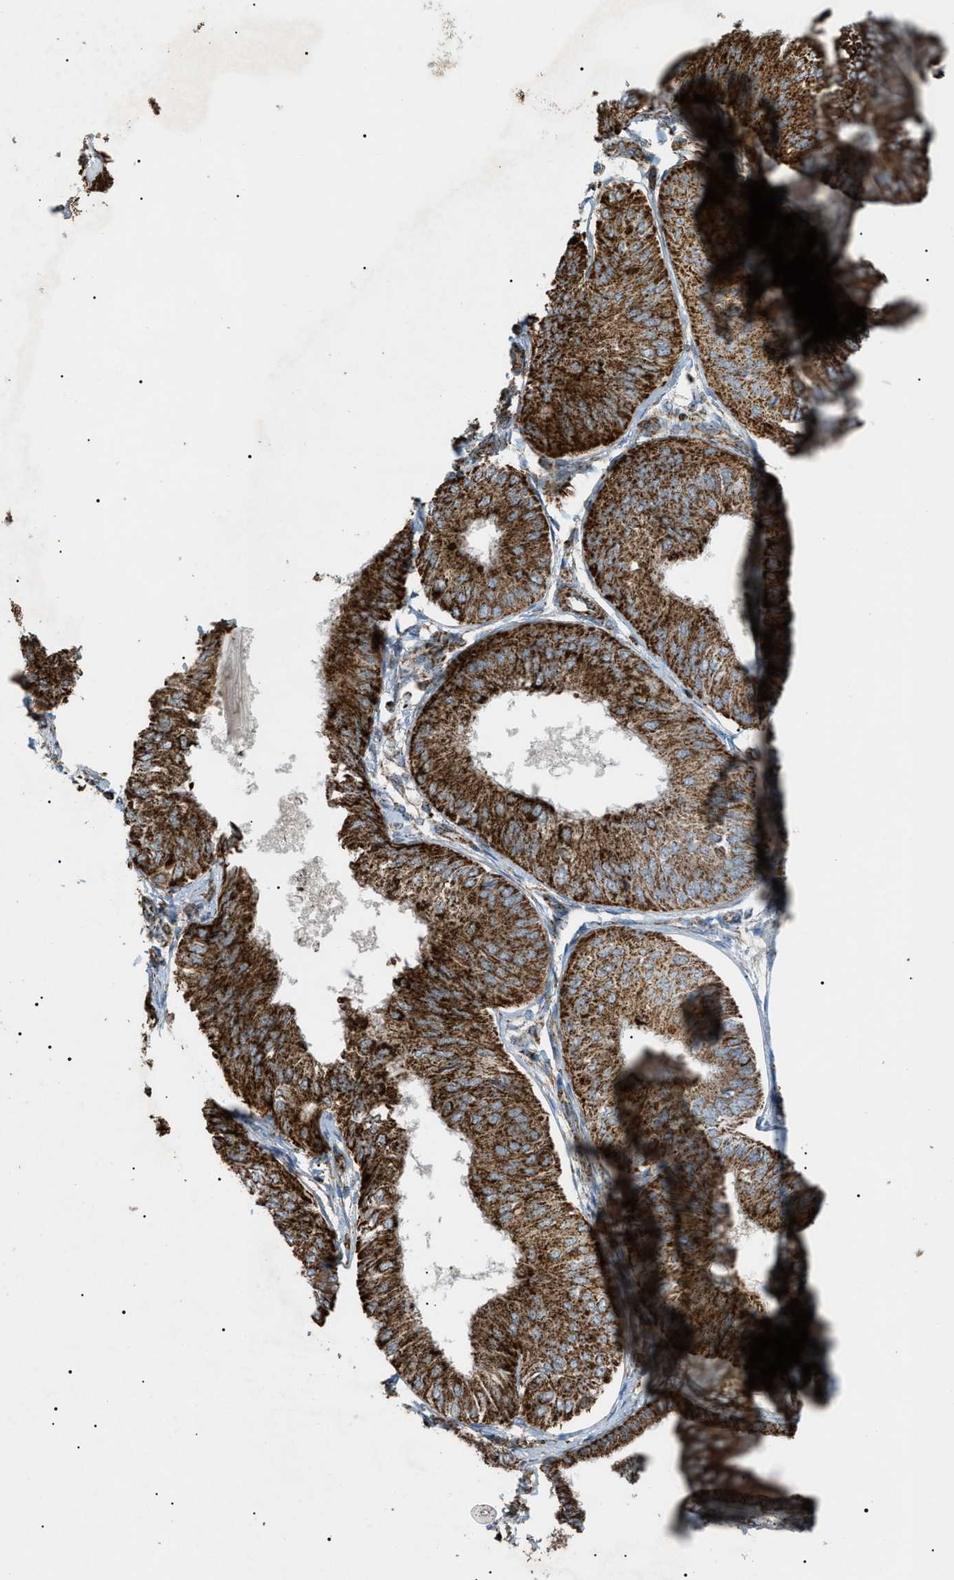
{"staining": {"intensity": "strong", "quantity": ">75%", "location": "cytoplasmic/membranous"}, "tissue": "endometrial cancer", "cell_type": "Tumor cells", "image_type": "cancer", "snomed": [{"axis": "morphology", "description": "Adenocarcinoma, NOS"}, {"axis": "topography", "description": "Endometrium"}], "caption": "This micrograph demonstrates adenocarcinoma (endometrial) stained with immunohistochemistry (IHC) to label a protein in brown. The cytoplasmic/membranous of tumor cells show strong positivity for the protein. Nuclei are counter-stained blue.", "gene": "C1GALT1C1", "patient": {"sex": "female", "age": 58}}